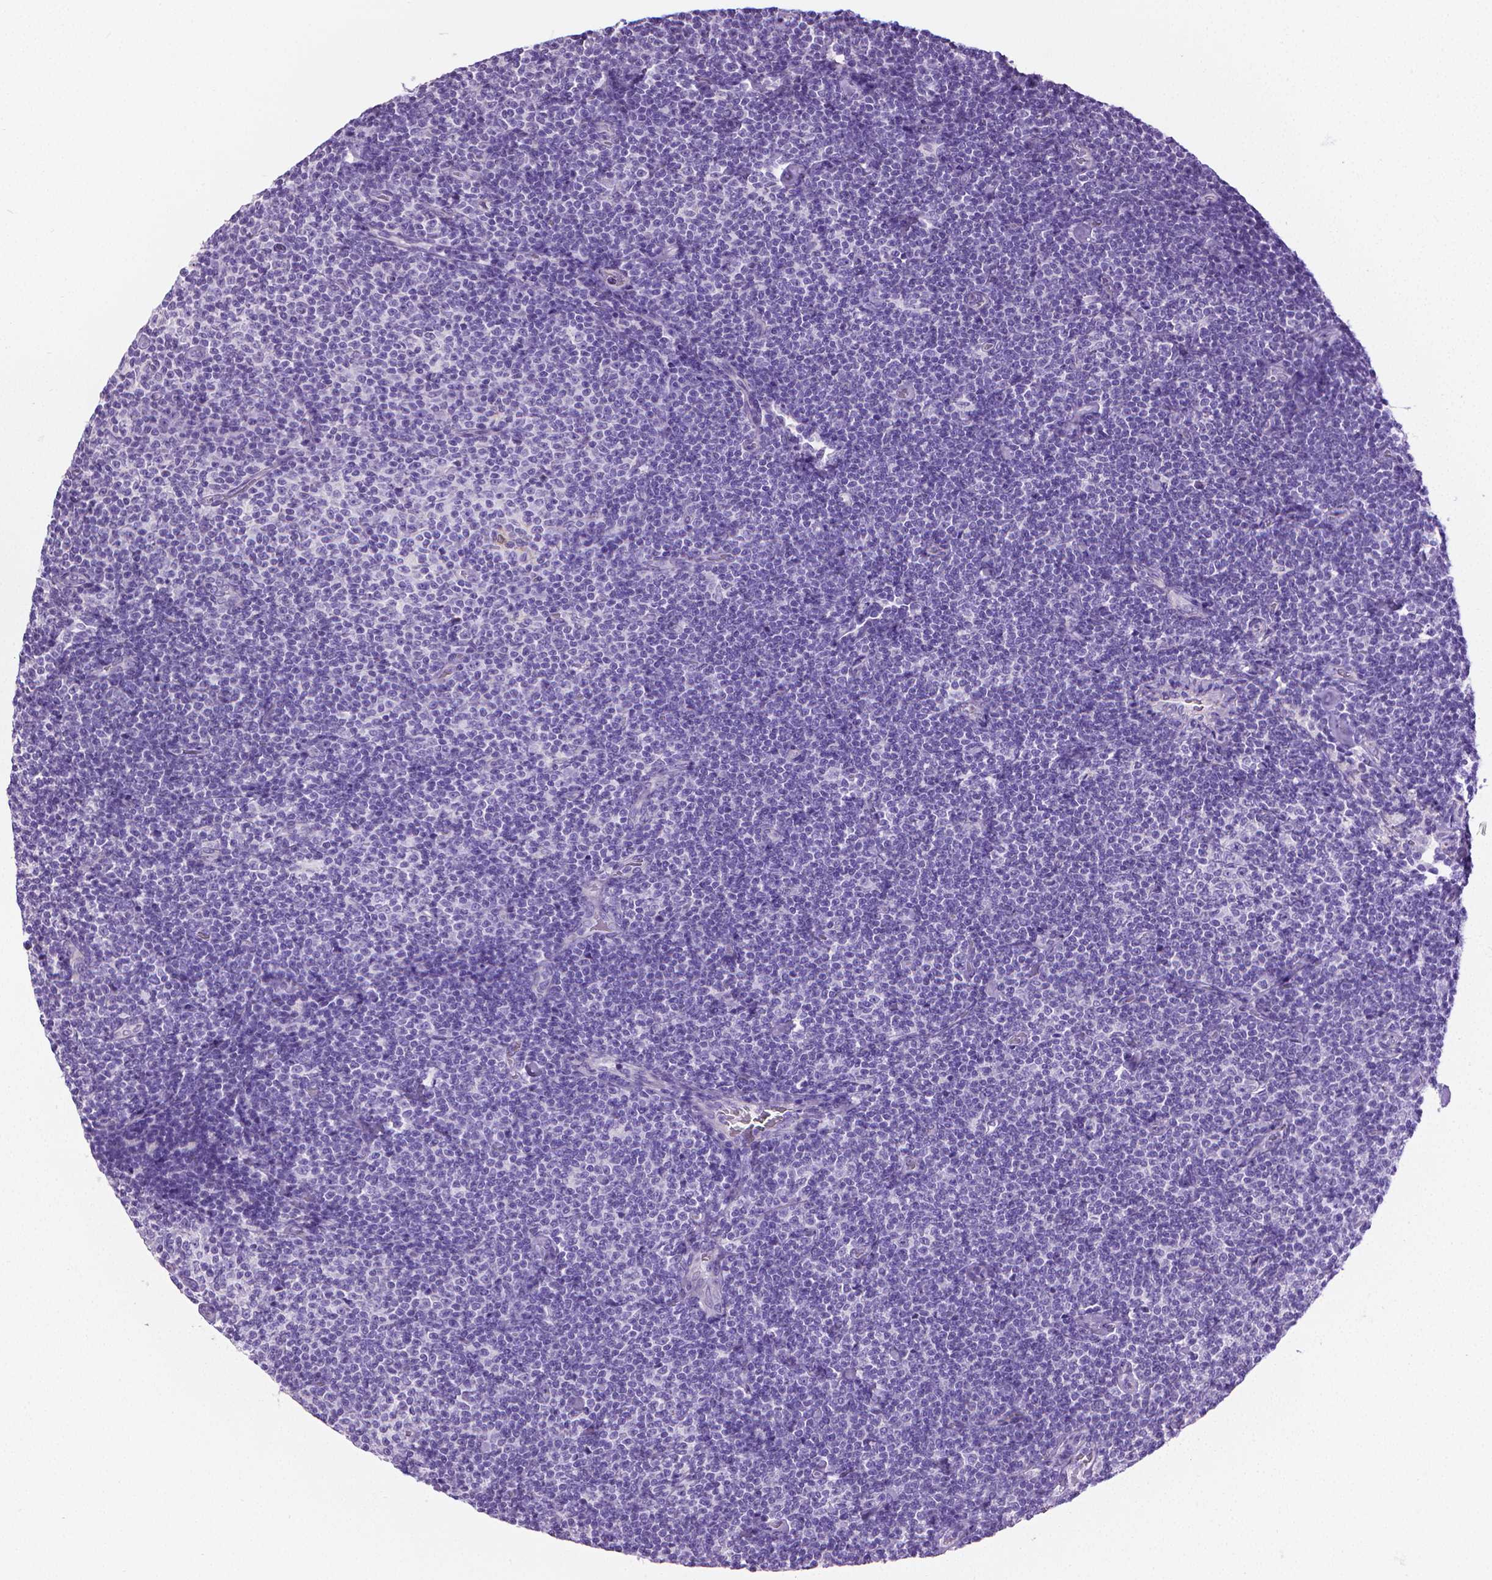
{"staining": {"intensity": "negative", "quantity": "none", "location": "none"}, "tissue": "lymphoma", "cell_type": "Tumor cells", "image_type": "cancer", "snomed": [{"axis": "morphology", "description": "Malignant lymphoma, non-Hodgkin's type, Low grade"}, {"axis": "topography", "description": "Lymph node"}], "caption": "Tumor cells are negative for brown protein staining in malignant lymphoma, non-Hodgkin's type (low-grade).", "gene": "PNMA2", "patient": {"sex": "male", "age": 81}}